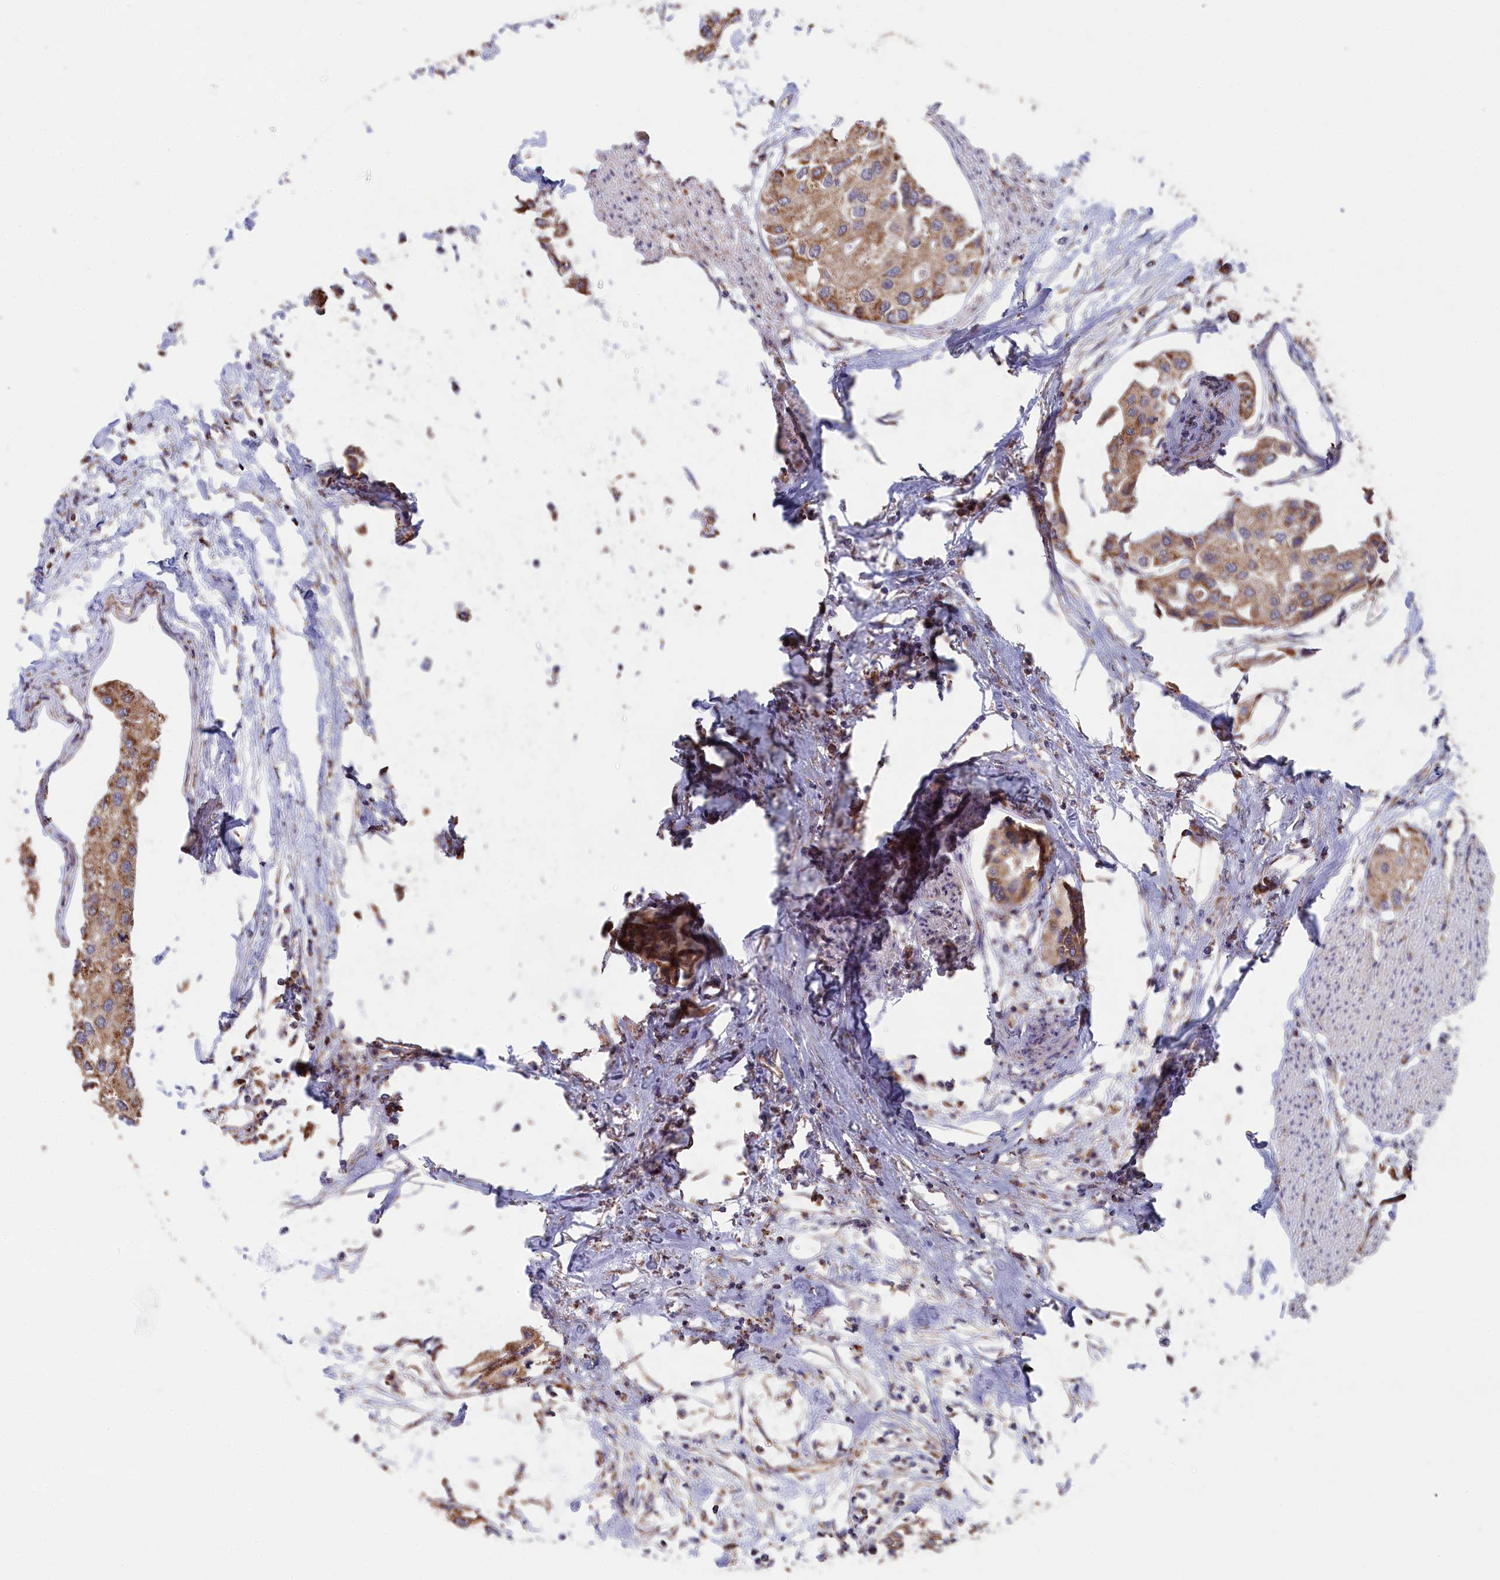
{"staining": {"intensity": "moderate", "quantity": ">75%", "location": "cytoplasmic/membranous"}, "tissue": "urothelial cancer", "cell_type": "Tumor cells", "image_type": "cancer", "snomed": [{"axis": "morphology", "description": "Urothelial carcinoma, High grade"}, {"axis": "topography", "description": "Urinary bladder"}], "caption": "Immunohistochemistry (IHC) photomicrograph of urothelial cancer stained for a protein (brown), which shows medium levels of moderate cytoplasmic/membranous positivity in about >75% of tumor cells.", "gene": "ZNF816", "patient": {"sex": "male", "age": 64}}